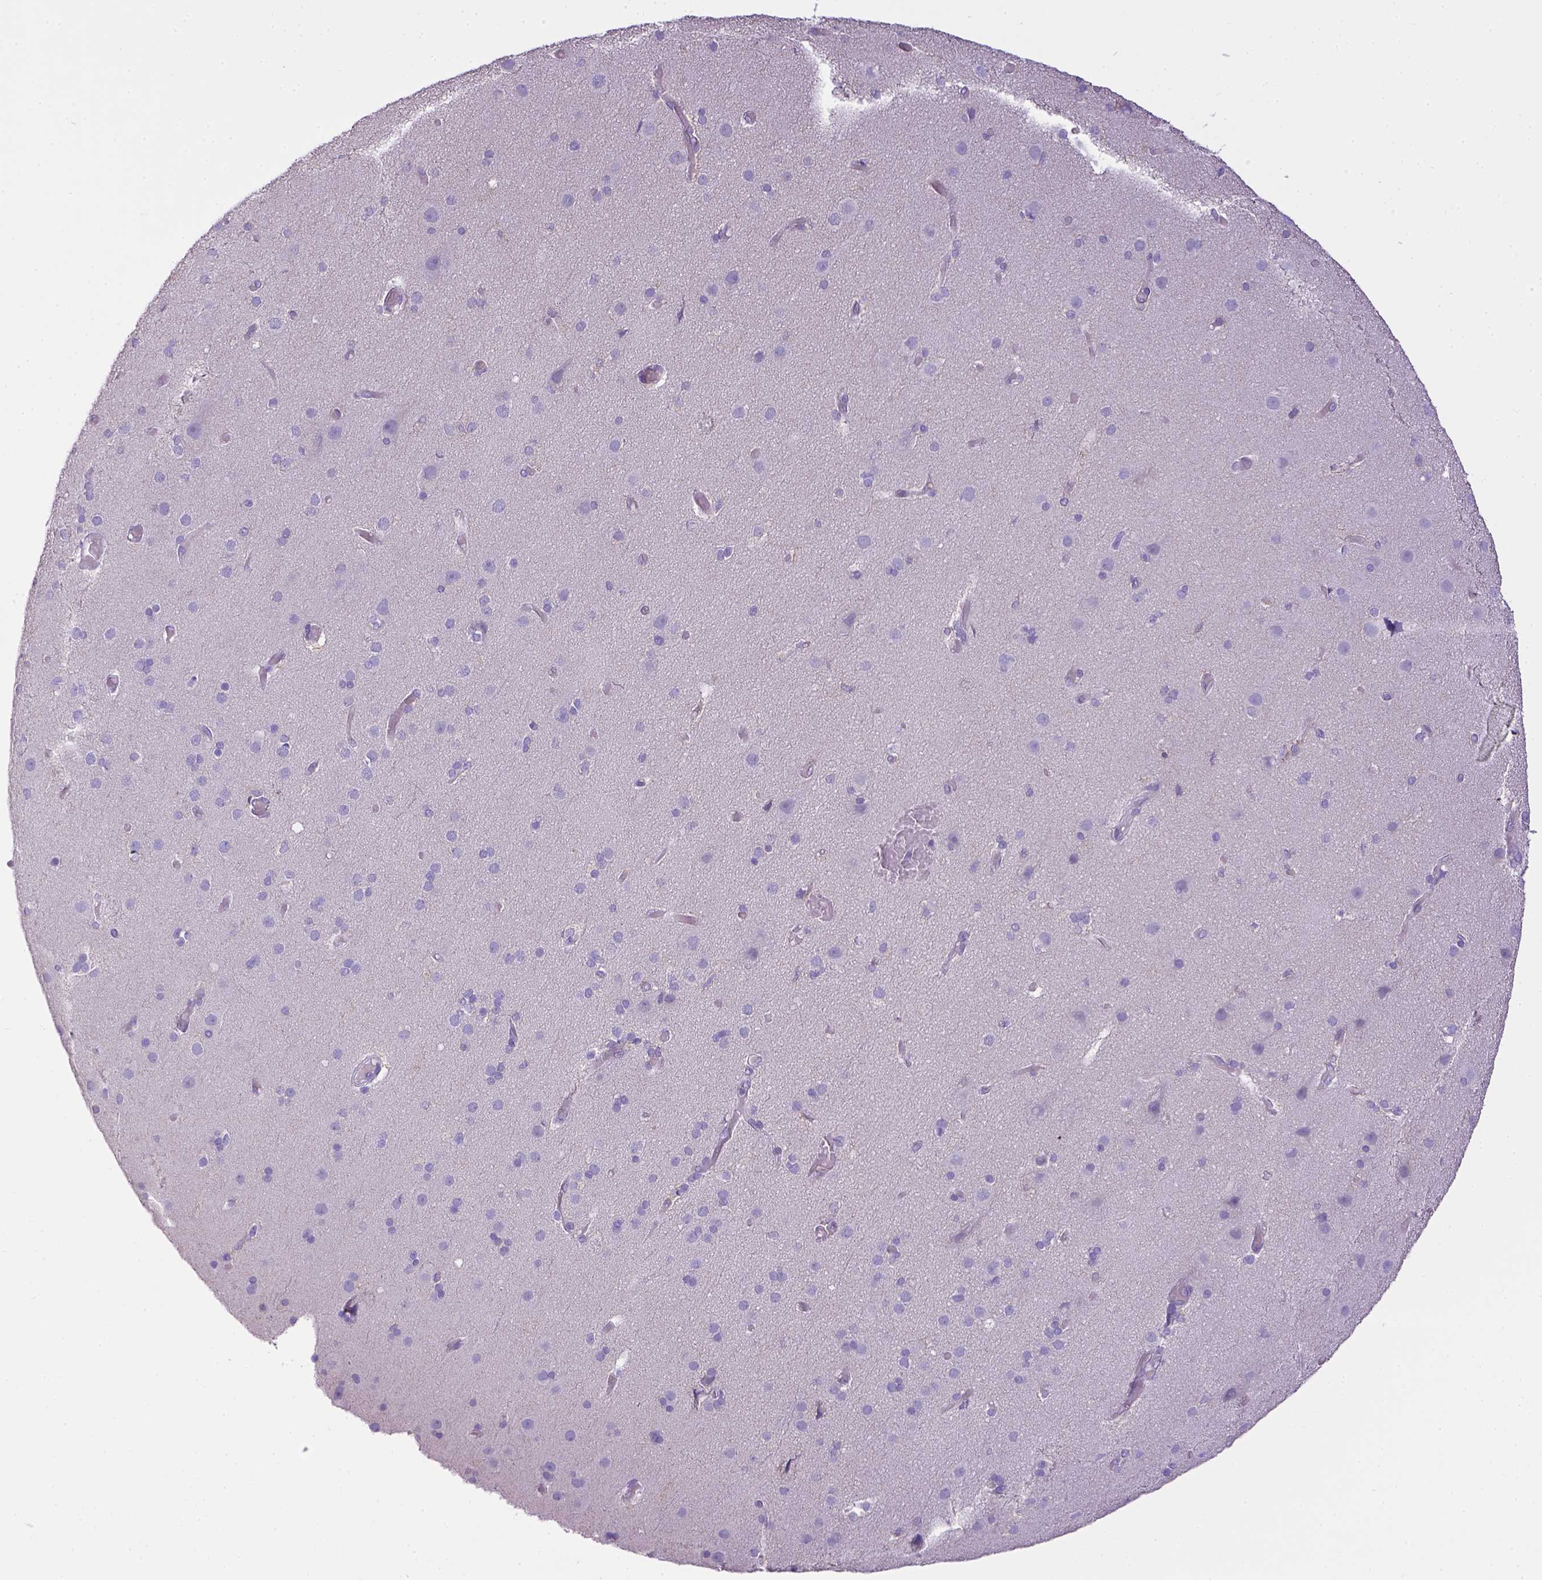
{"staining": {"intensity": "negative", "quantity": "none", "location": "none"}, "tissue": "cerebral cortex", "cell_type": "Endothelial cells", "image_type": "normal", "snomed": [{"axis": "morphology", "description": "Normal tissue, NOS"}, {"axis": "morphology", "description": "Glioma, malignant, High grade"}, {"axis": "topography", "description": "Cerebral cortex"}], "caption": "An immunohistochemistry (IHC) micrograph of benign cerebral cortex is shown. There is no staining in endothelial cells of cerebral cortex.", "gene": "CD40", "patient": {"sex": "male", "age": 71}}